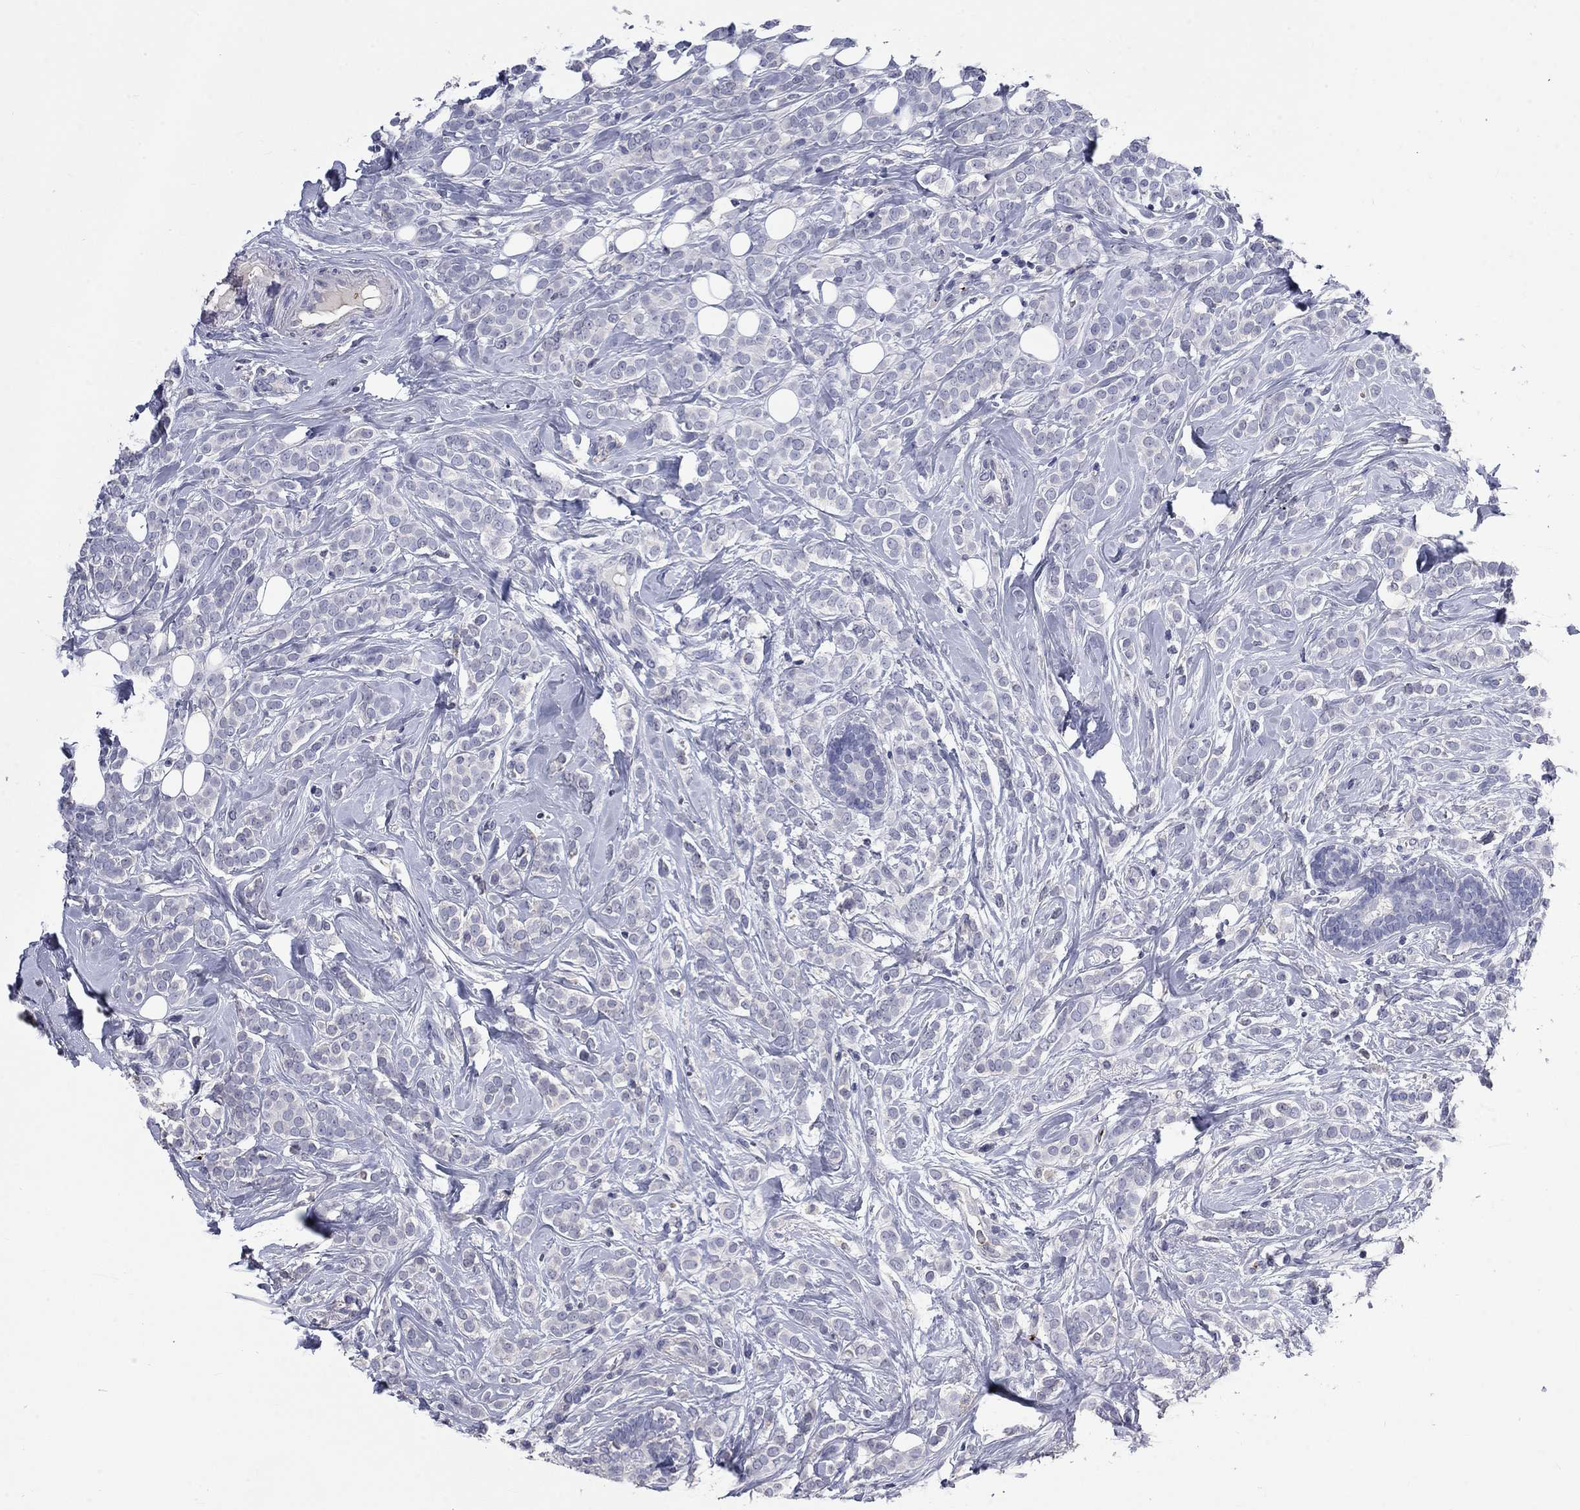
{"staining": {"intensity": "negative", "quantity": "none", "location": "none"}, "tissue": "breast cancer", "cell_type": "Tumor cells", "image_type": "cancer", "snomed": [{"axis": "morphology", "description": "Lobular carcinoma"}, {"axis": "topography", "description": "Breast"}], "caption": "A high-resolution histopathology image shows immunohistochemistry (IHC) staining of breast lobular carcinoma, which displays no significant positivity in tumor cells.", "gene": "PLEK", "patient": {"sex": "female", "age": 49}}